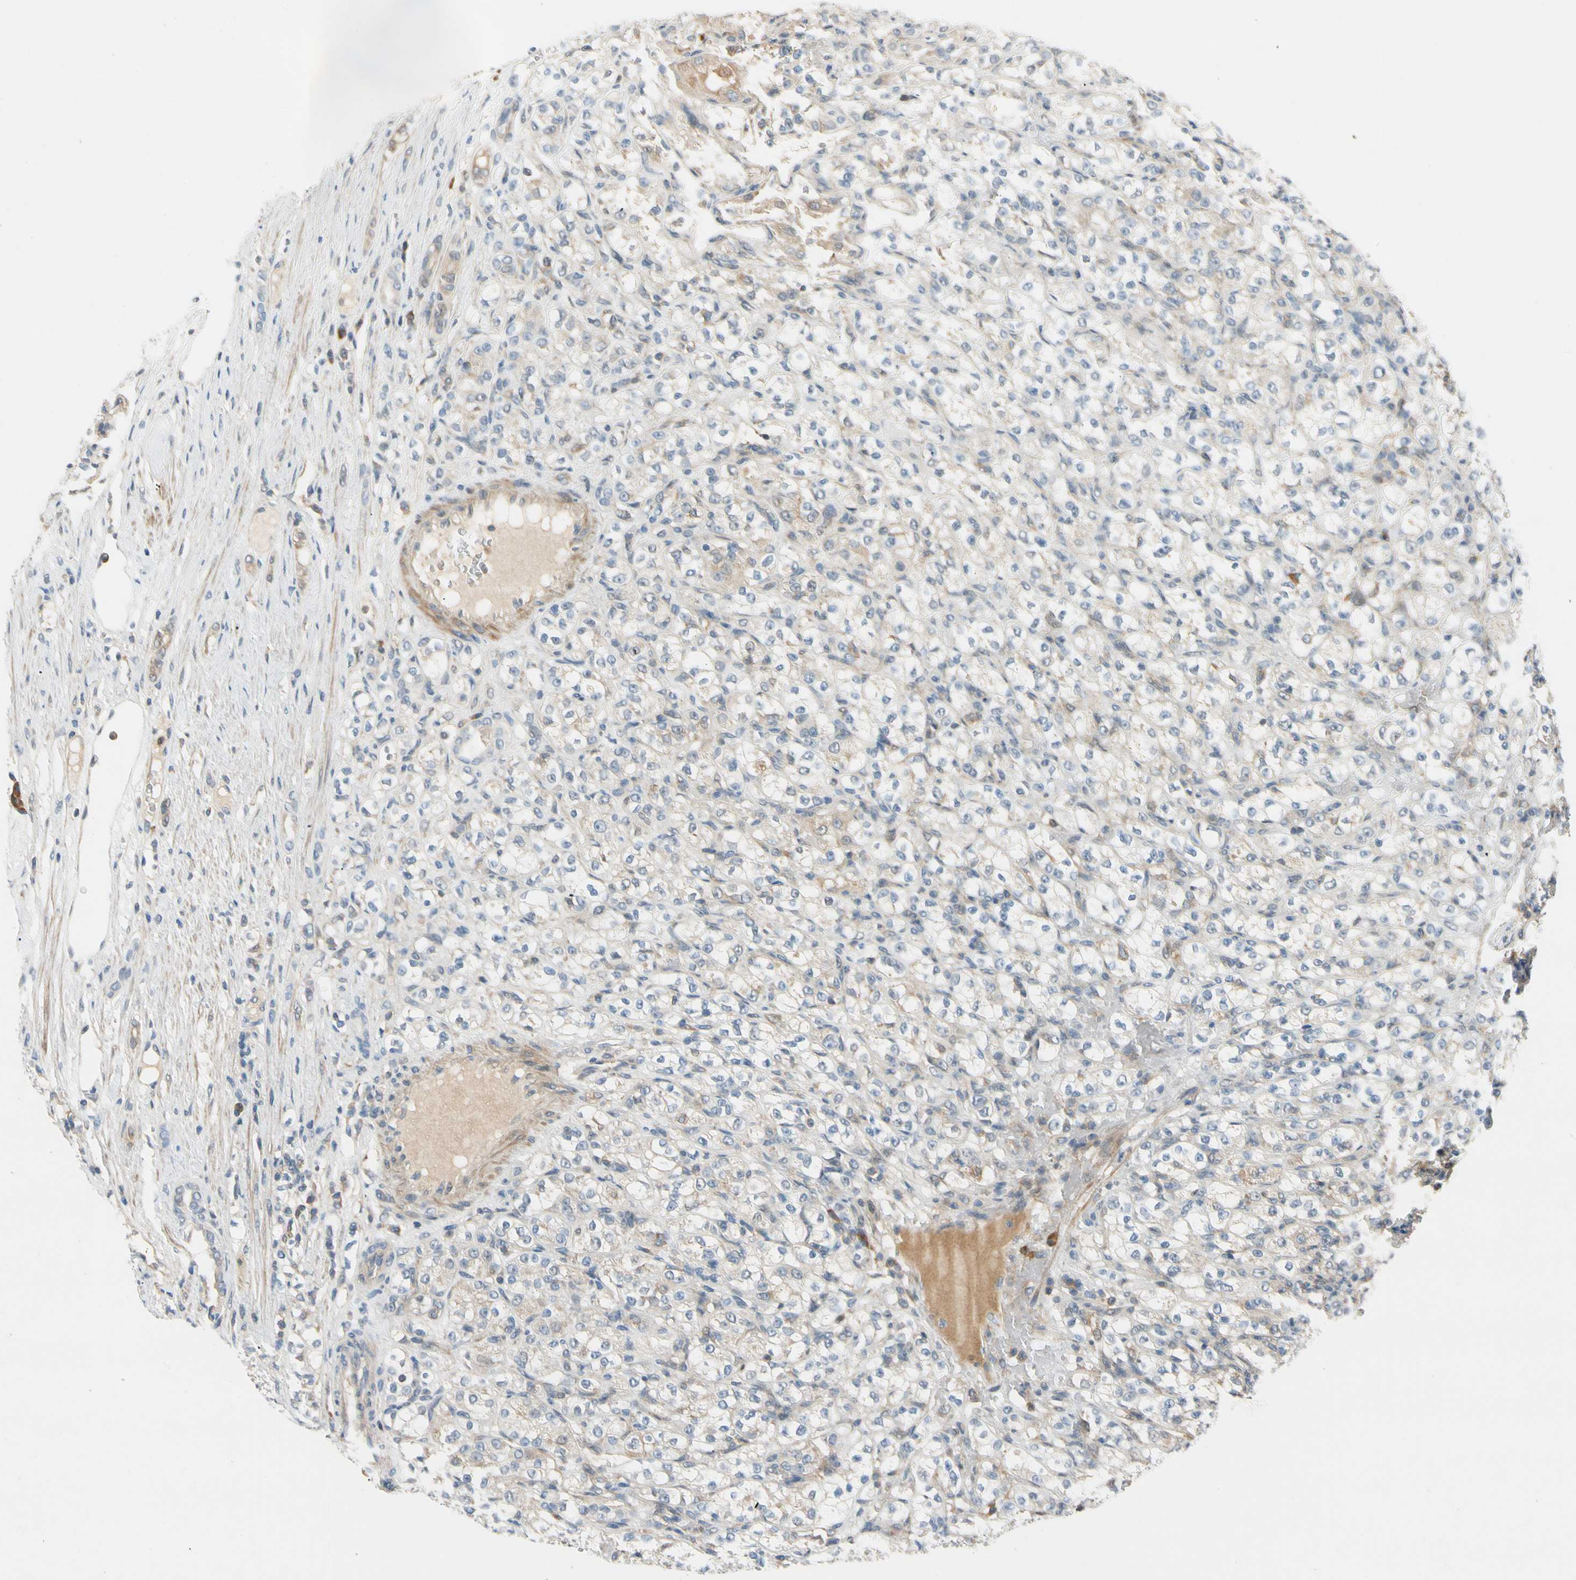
{"staining": {"intensity": "weak", "quantity": "25%-75%", "location": "cytoplasmic/membranous"}, "tissue": "renal cancer", "cell_type": "Tumor cells", "image_type": "cancer", "snomed": [{"axis": "morphology", "description": "Normal tissue, NOS"}, {"axis": "morphology", "description": "Adenocarcinoma, NOS"}, {"axis": "topography", "description": "Kidney"}], "caption": "This histopathology image demonstrates adenocarcinoma (renal) stained with IHC to label a protein in brown. The cytoplasmic/membranous of tumor cells show weak positivity for the protein. Nuclei are counter-stained blue.", "gene": "WIPI1", "patient": {"sex": "male", "age": 61}}